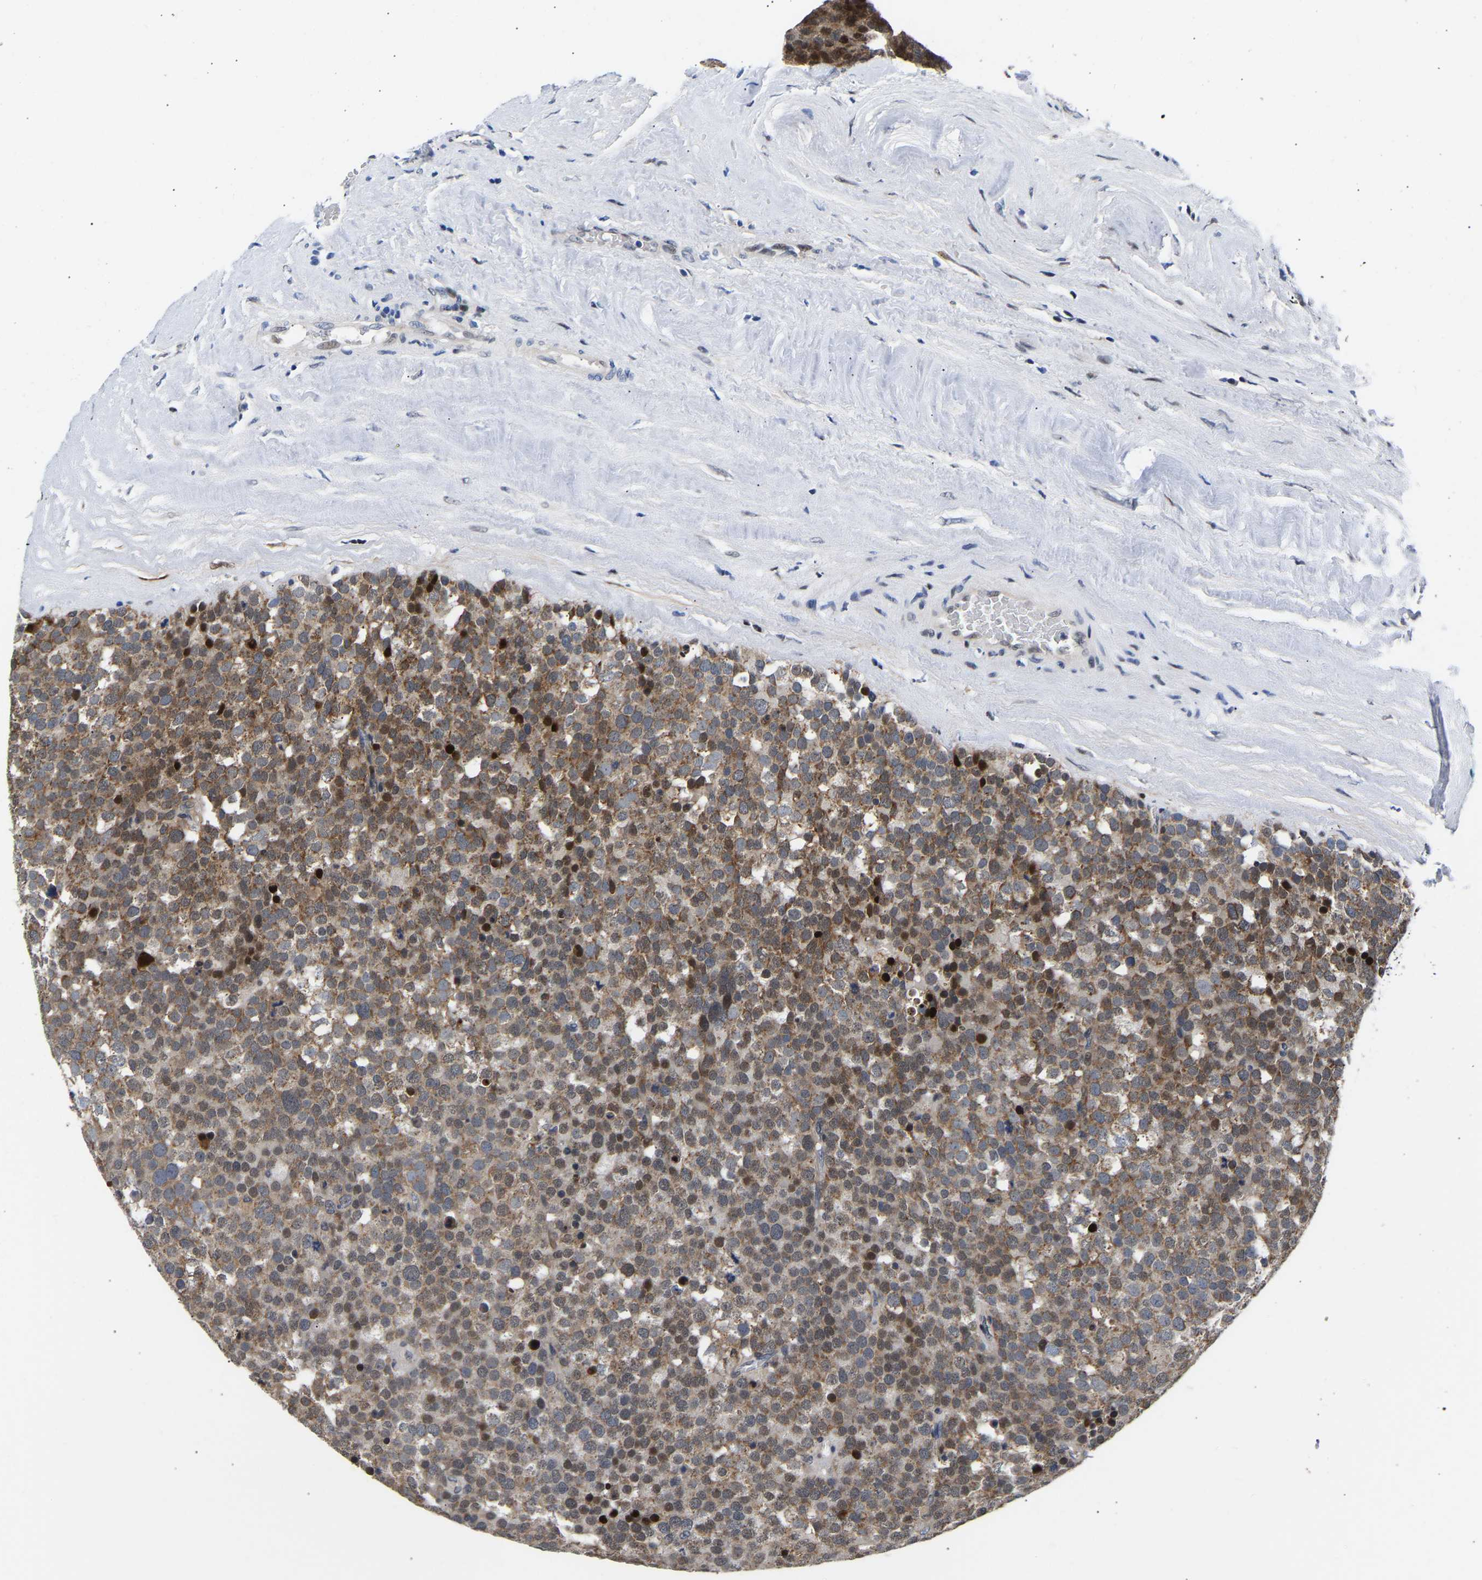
{"staining": {"intensity": "moderate", "quantity": ">75%", "location": "cytoplasmic/membranous,nuclear"}, "tissue": "testis cancer", "cell_type": "Tumor cells", "image_type": "cancer", "snomed": [{"axis": "morphology", "description": "Normal tissue, NOS"}, {"axis": "morphology", "description": "Seminoma, NOS"}, {"axis": "topography", "description": "Testis"}], "caption": "Protein staining demonstrates moderate cytoplasmic/membranous and nuclear expression in about >75% of tumor cells in testis seminoma. (DAB (3,3'-diaminobenzidine) IHC with brightfield microscopy, high magnification).", "gene": "PTRHD1", "patient": {"sex": "male", "age": 71}}